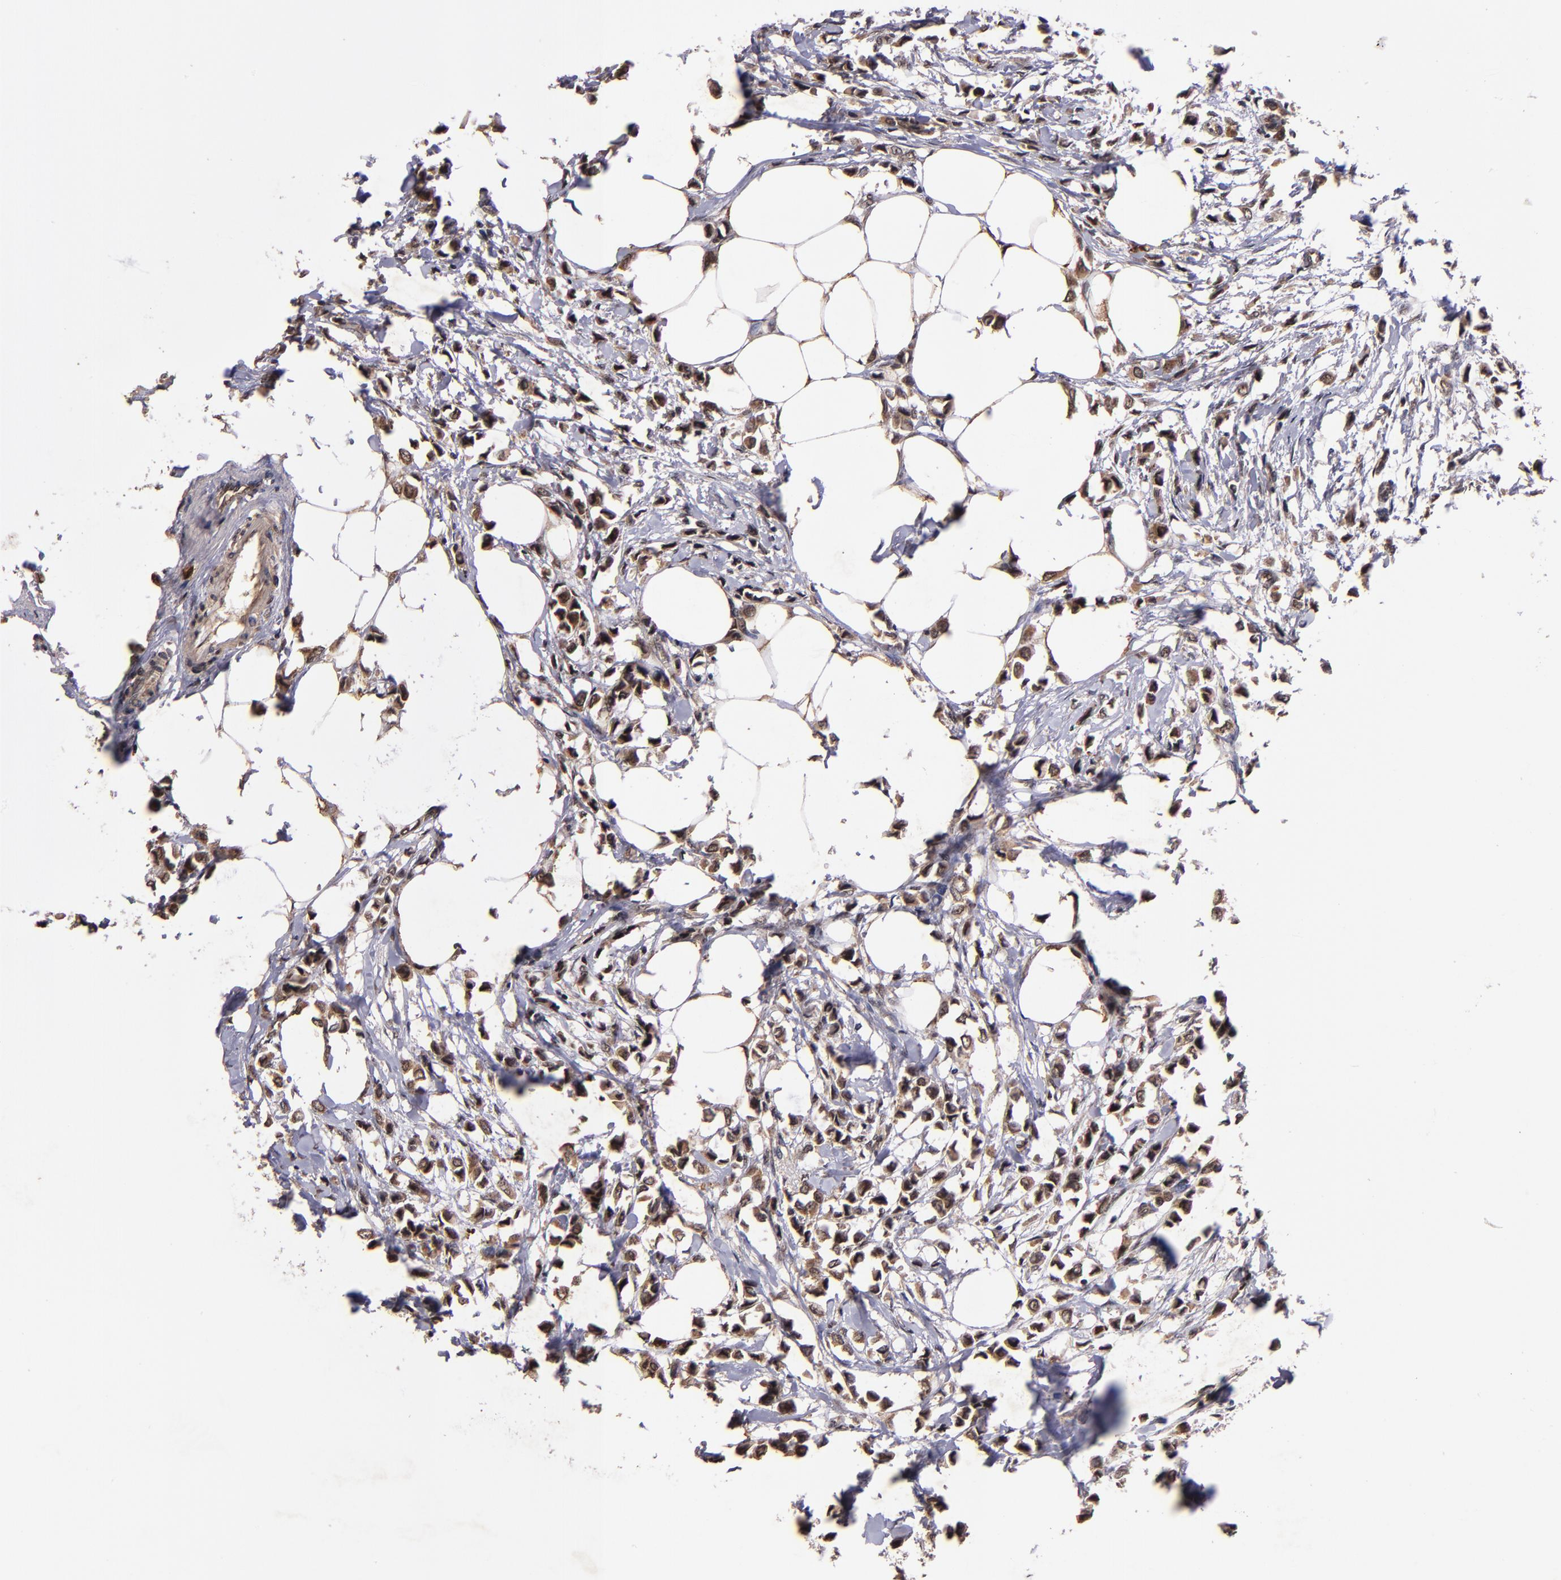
{"staining": {"intensity": "weak", "quantity": ">75%", "location": "cytoplasmic/membranous"}, "tissue": "breast cancer", "cell_type": "Tumor cells", "image_type": "cancer", "snomed": [{"axis": "morphology", "description": "Lobular carcinoma"}, {"axis": "topography", "description": "Breast"}], "caption": "High-power microscopy captured an immunohistochemistry photomicrograph of breast cancer, revealing weak cytoplasmic/membranous expression in about >75% of tumor cells. (Brightfield microscopy of DAB IHC at high magnification).", "gene": "RIOK3", "patient": {"sex": "female", "age": 51}}